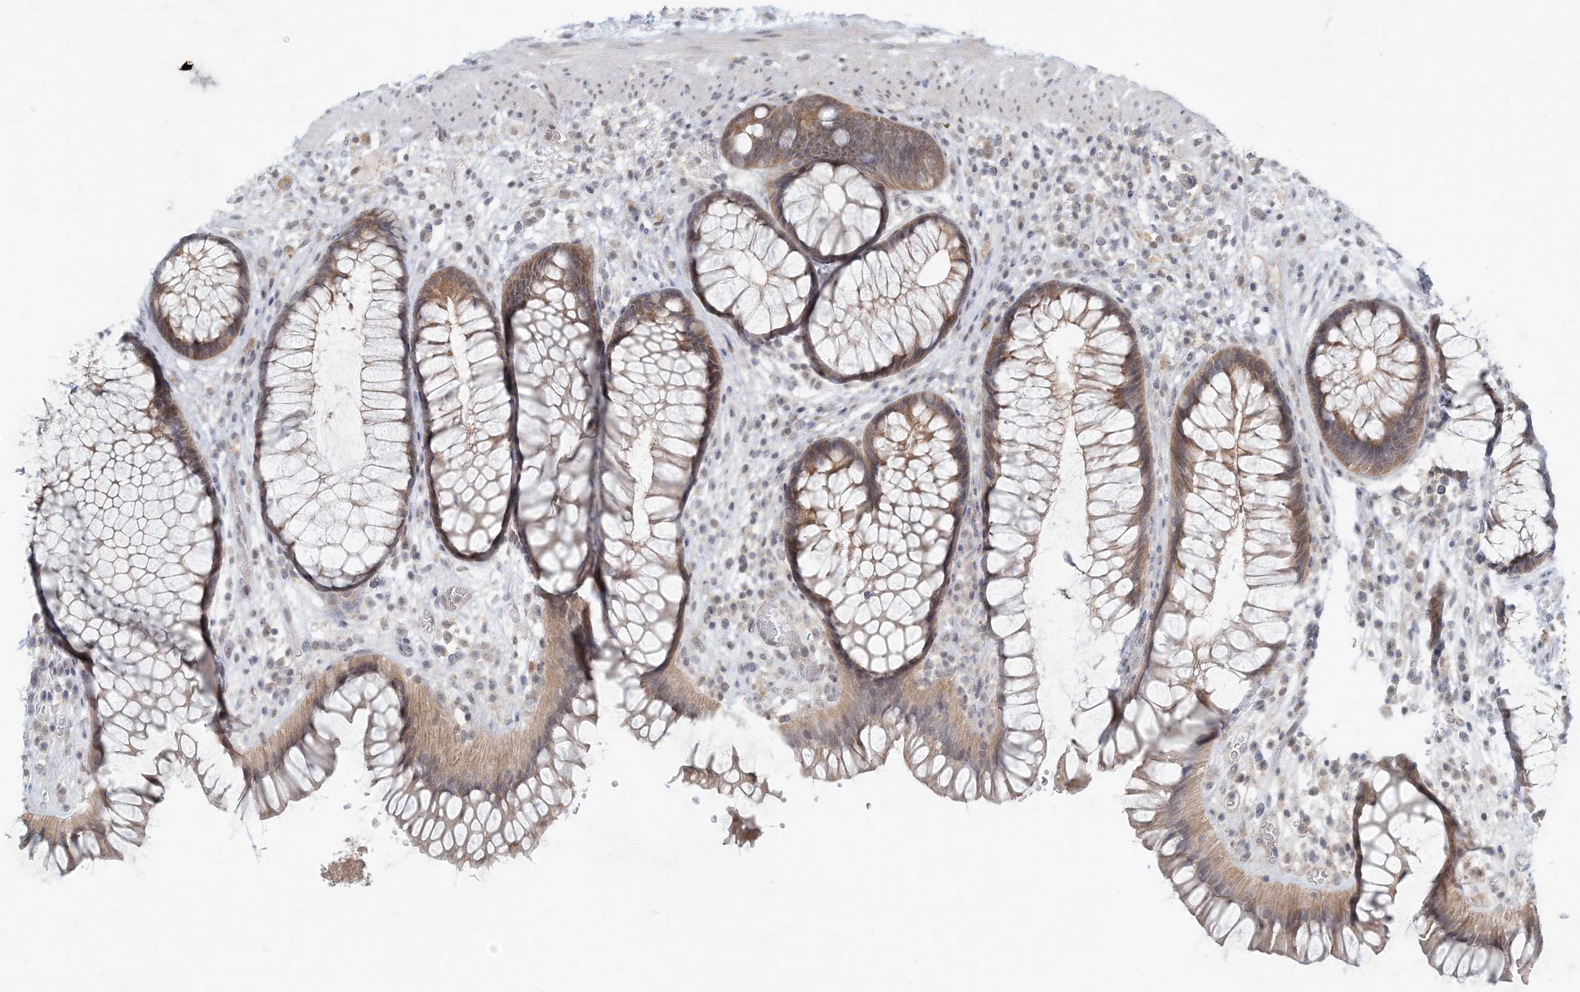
{"staining": {"intensity": "moderate", "quantity": ">75%", "location": "cytoplasmic/membranous"}, "tissue": "rectum", "cell_type": "Glandular cells", "image_type": "normal", "snomed": [{"axis": "morphology", "description": "Normal tissue, NOS"}, {"axis": "topography", "description": "Rectum"}], "caption": "Rectum stained with DAB immunohistochemistry (IHC) shows medium levels of moderate cytoplasmic/membranous expression in approximately >75% of glandular cells. (brown staining indicates protein expression, while blue staining denotes nuclei).", "gene": "OBI1", "patient": {"sex": "male", "age": 51}}